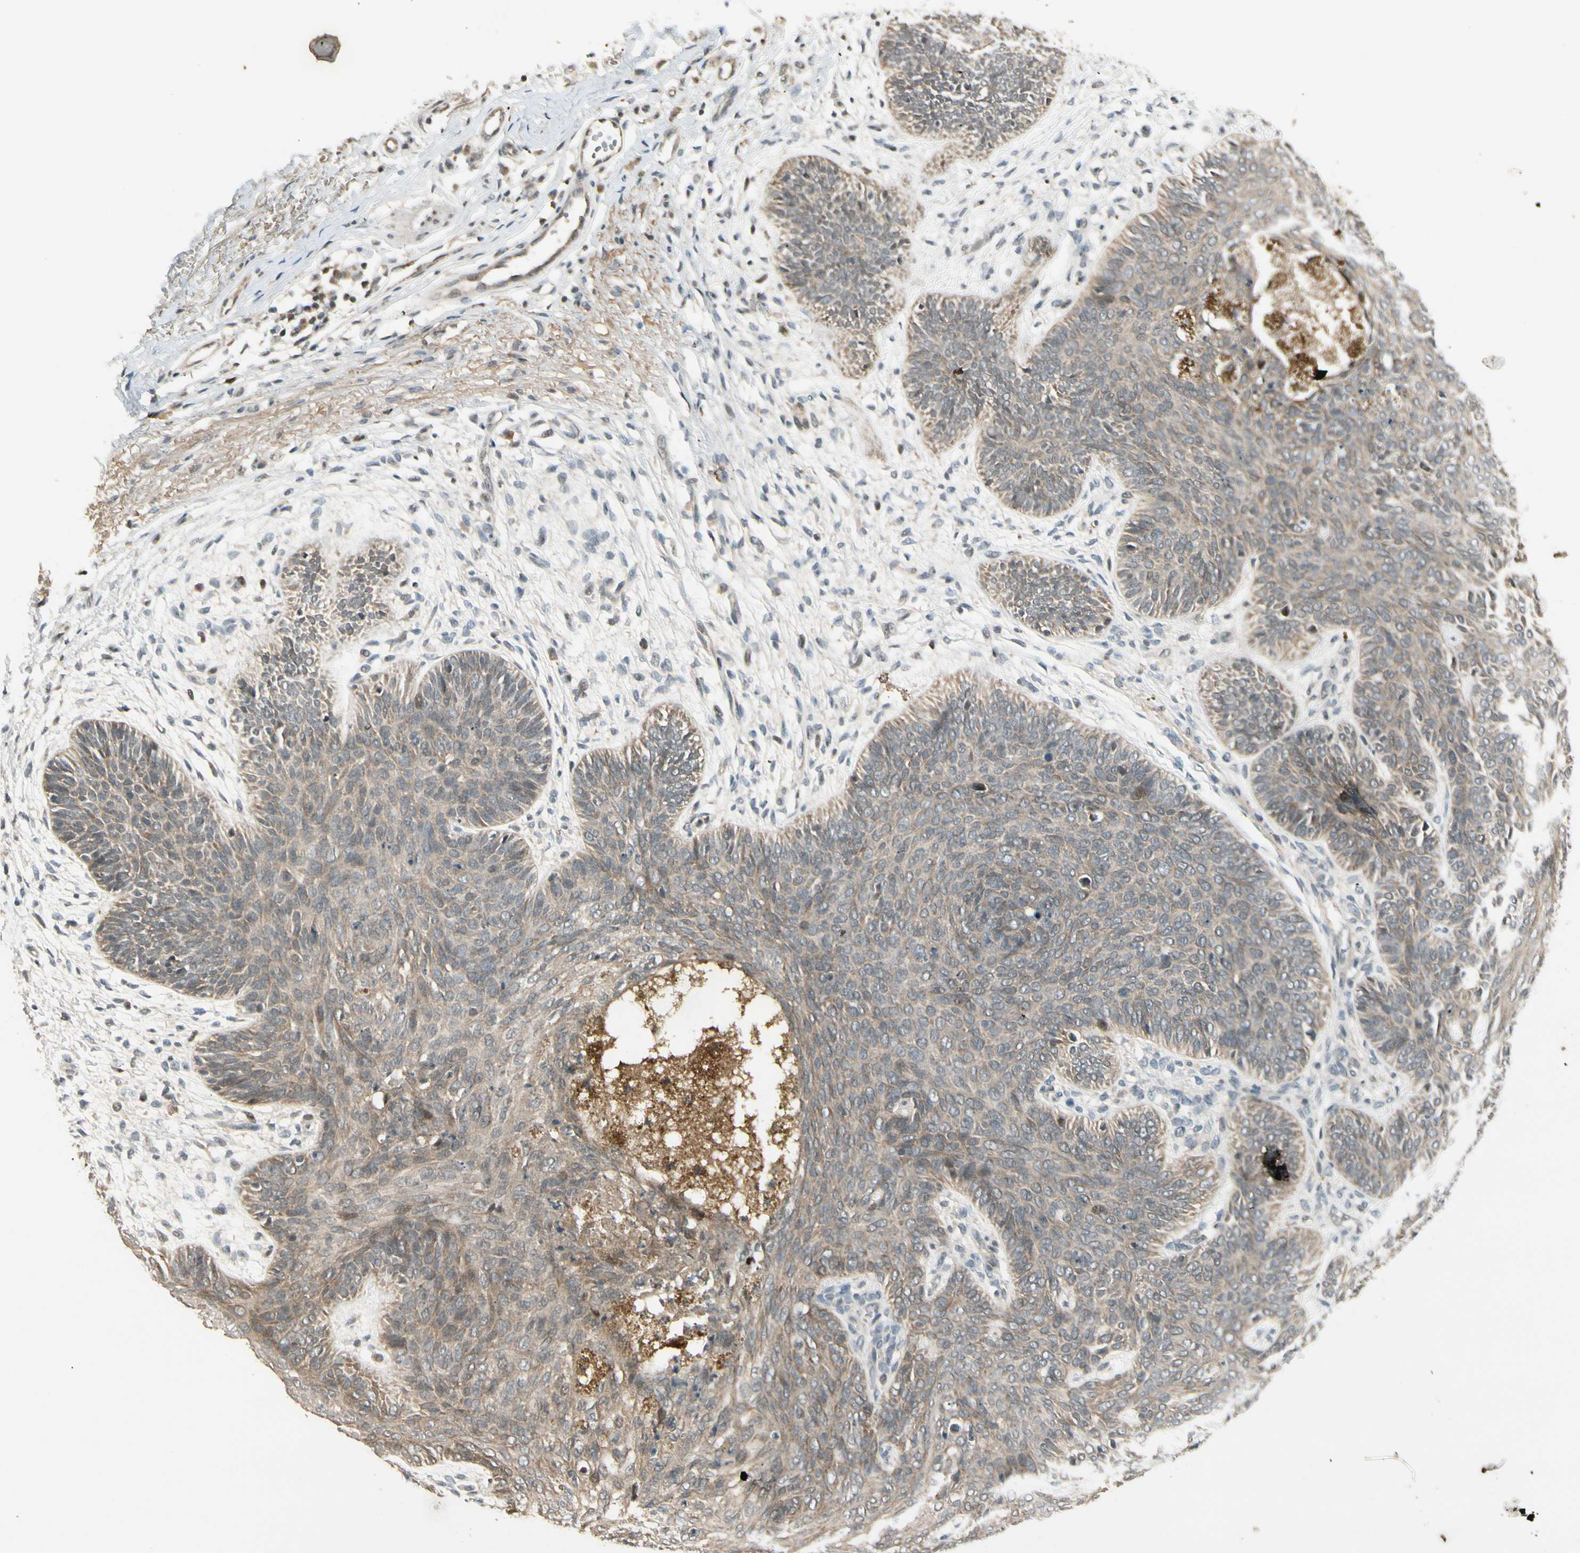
{"staining": {"intensity": "weak", "quantity": "25%-75%", "location": "cytoplasmic/membranous"}, "tissue": "skin cancer", "cell_type": "Tumor cells", "image_type": "cancer", "snomed": [{"axis": "morphology", "description": "Normal tissue, NOS"}, {"axis": "morphology", "description": "Basal cell carcinoma"}, {"axis": "topography", "description": "Skin"}], "caption": "Immunohistochemistry staining of skin cancer, which displays low levels of weak cytoplasmic/membranous expression in approximately 25%-75% of tumor cells indicating weak cytoplasmic/membranous protein expression. The staining was performed using DAB (brown) for protein detection and nuclei were counterstained in hematoxylin (blue).", "gene": "CDK11A", "patient": {"sex": "male", "age": 52}}